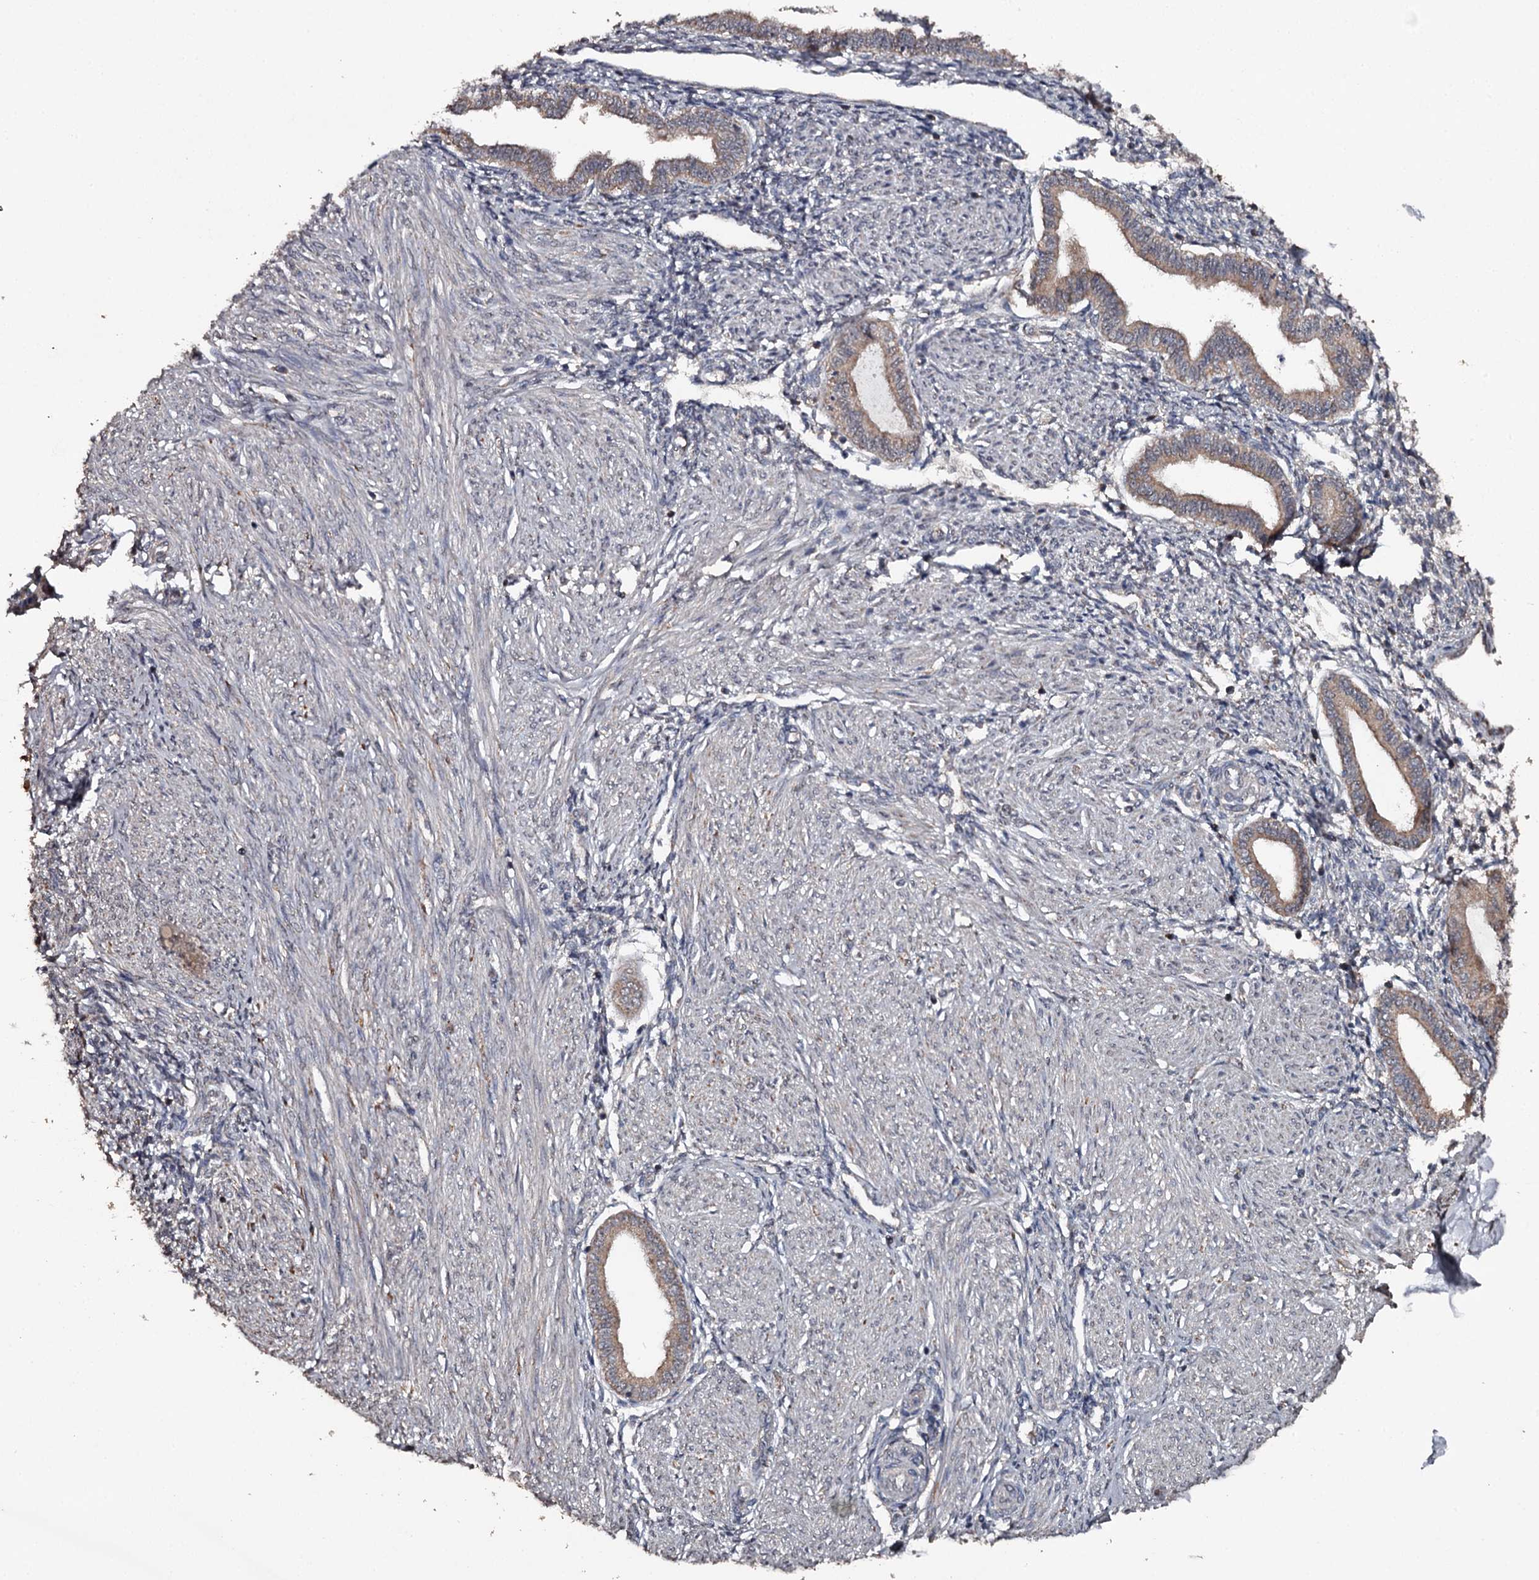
{"staining": {"intensity": "weak", "quantity": "25%-75%", "location": "cytoplasmic/membranous"}, "tissue": "endometrium", "cell_type": "Cells in endometrial stroma", "image_type": "normal", "snomed": [{"axis": "morphology", "description": "Normal tissue, NOS"}, {"axis": "topography", "description": "Endometrium"}], "caption": "Endometrium stained with DAB immunohistochemistry displays low levels of weak cytoplasmic/membranous expression in about 25%-75% of cells in endometrial stroma. The staining was performed using DAB (3,3'-diaminobenzidine), with brown indicating positive protein expression. Nuclei are stained blue with hematoxylin.", "gene": "WIPI1", "patient": {"sex": "female", "age": 53}}